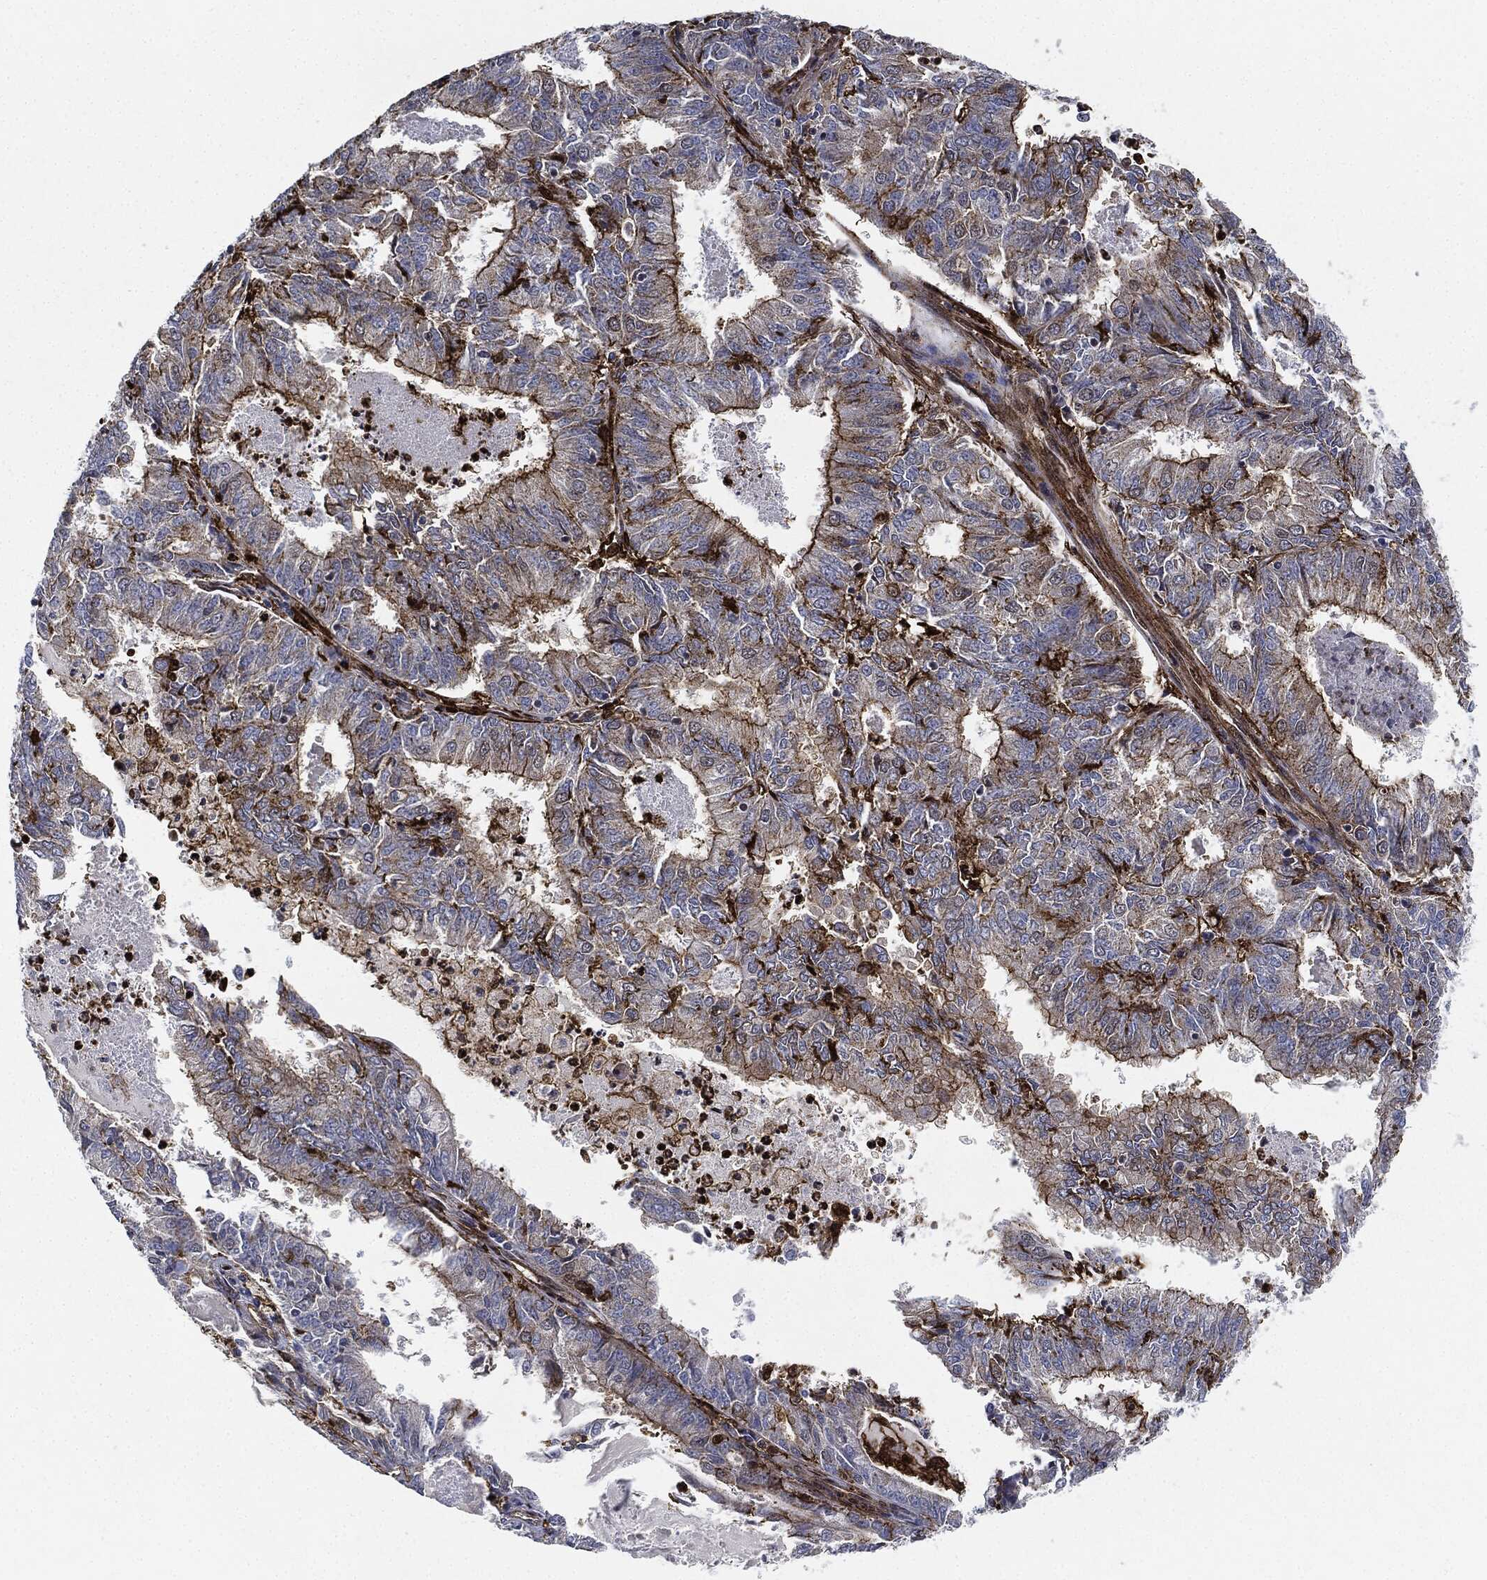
{"staining": {"intensity": "strong", "quantity": "25%-75%", "location": "cytoplasmic/membranous"}, "tissue": "endometrial cancer", "cell_type": "Tumor cells", "image_type": "cancer", "snomed": [{"axis": "morphology", "description": "Adenocarcinoma, NOS"}, {"axis": "topography", "description": "Endometrium"}], "caption": "Adenocarcinoma (endometrial) stained with a brown dye exhibits strong cytoplasmic/membranous positive staining in about 25%-75% of tumor cells.", "gene": "NANOS3", "patient": {"sex": "female", "age": 57}}